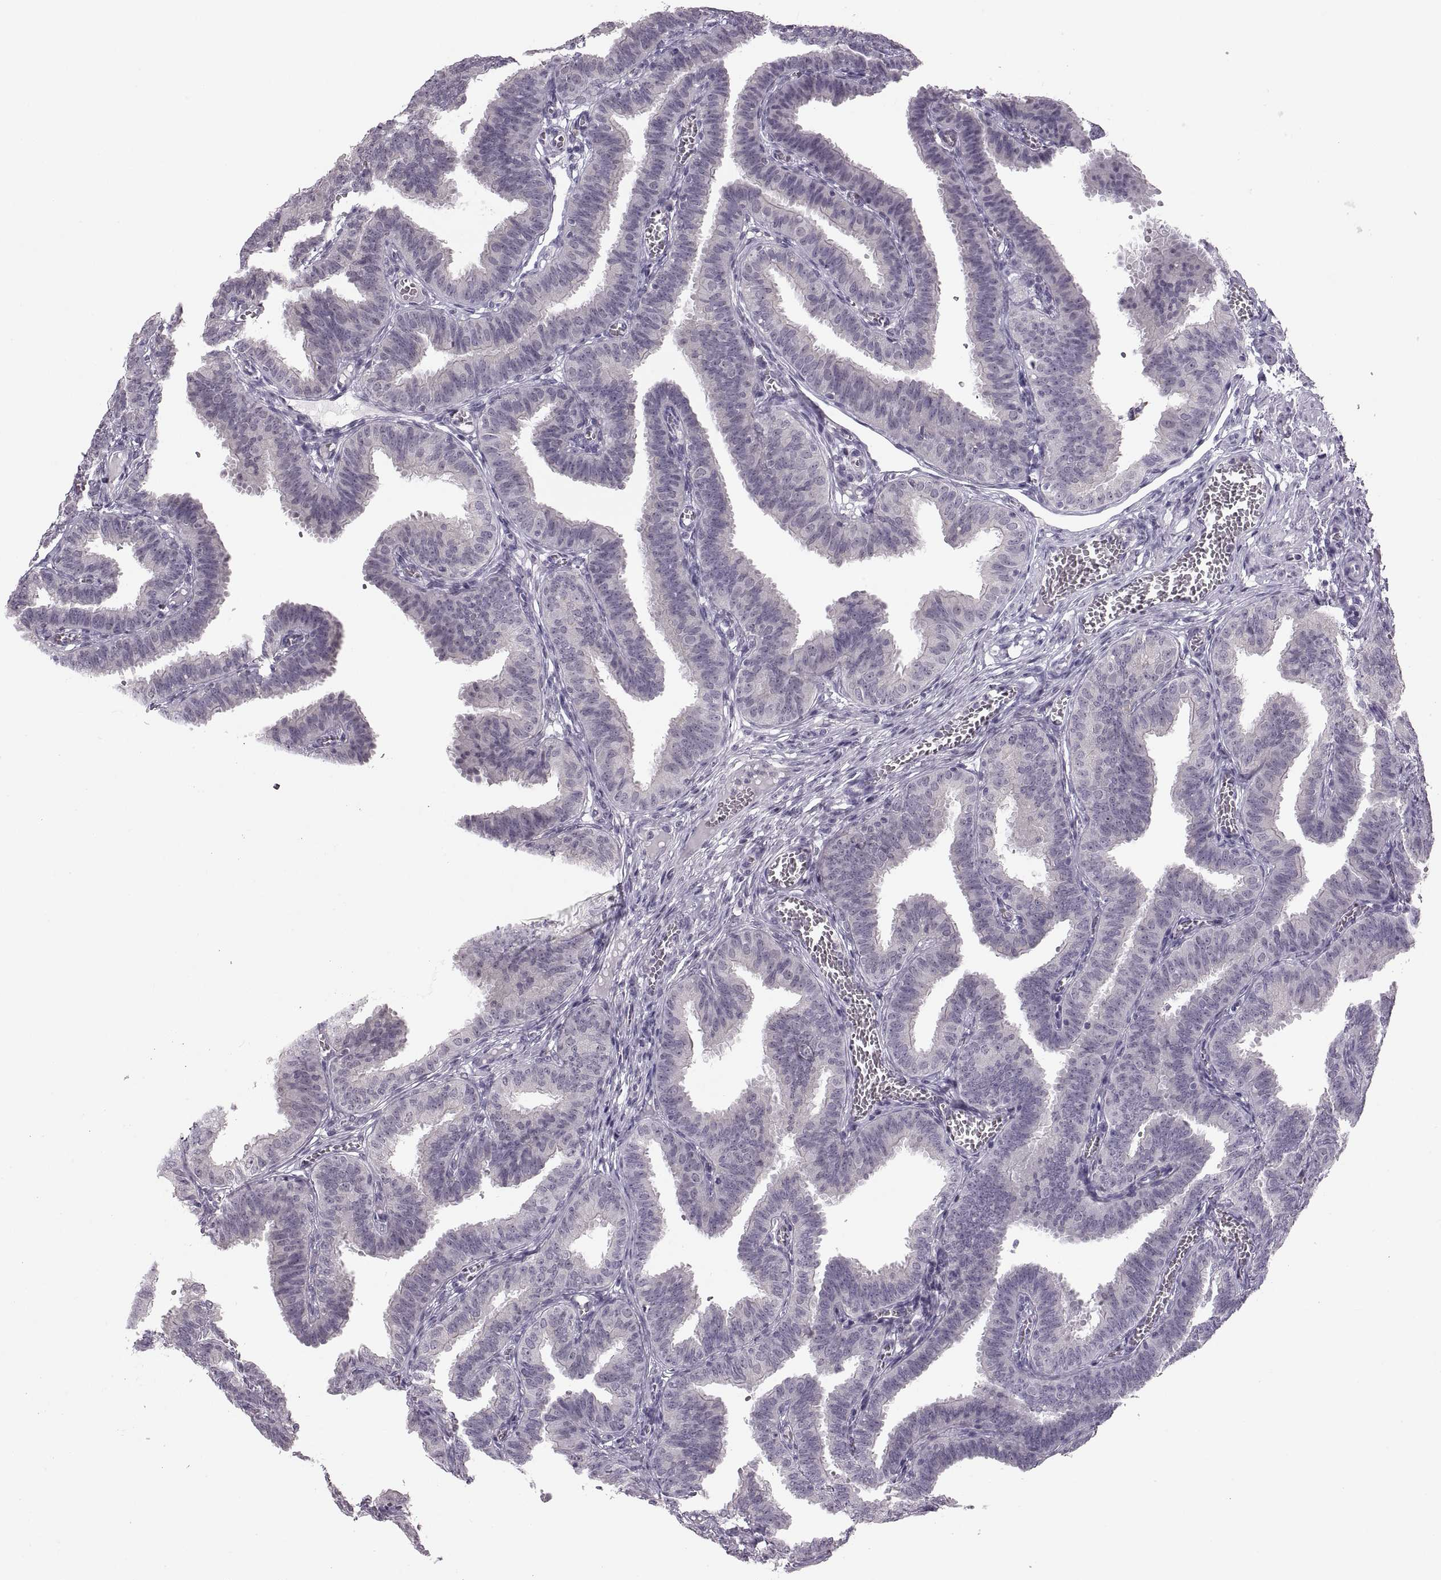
{"staining": {"intensity": "negative", "quantity": "none", "location": "none"}, "tissue": "fallopian tube", "cell_type": "Glandular cells", "image_type": "normal", "snomed": [{"axis": "morphology", "description": "Normal tissue, NOS"}, {"axis": "topography", "description": "Fallopian tube"}], "caption": "Glandular cells show no significant staining in benign fallopian tube. The staining is performed using DAB brown chromogen with nuclei counter-stained in using hematoxylin.", "gene": "ADH6", "patient": {"sex": "female", "age": 25}}